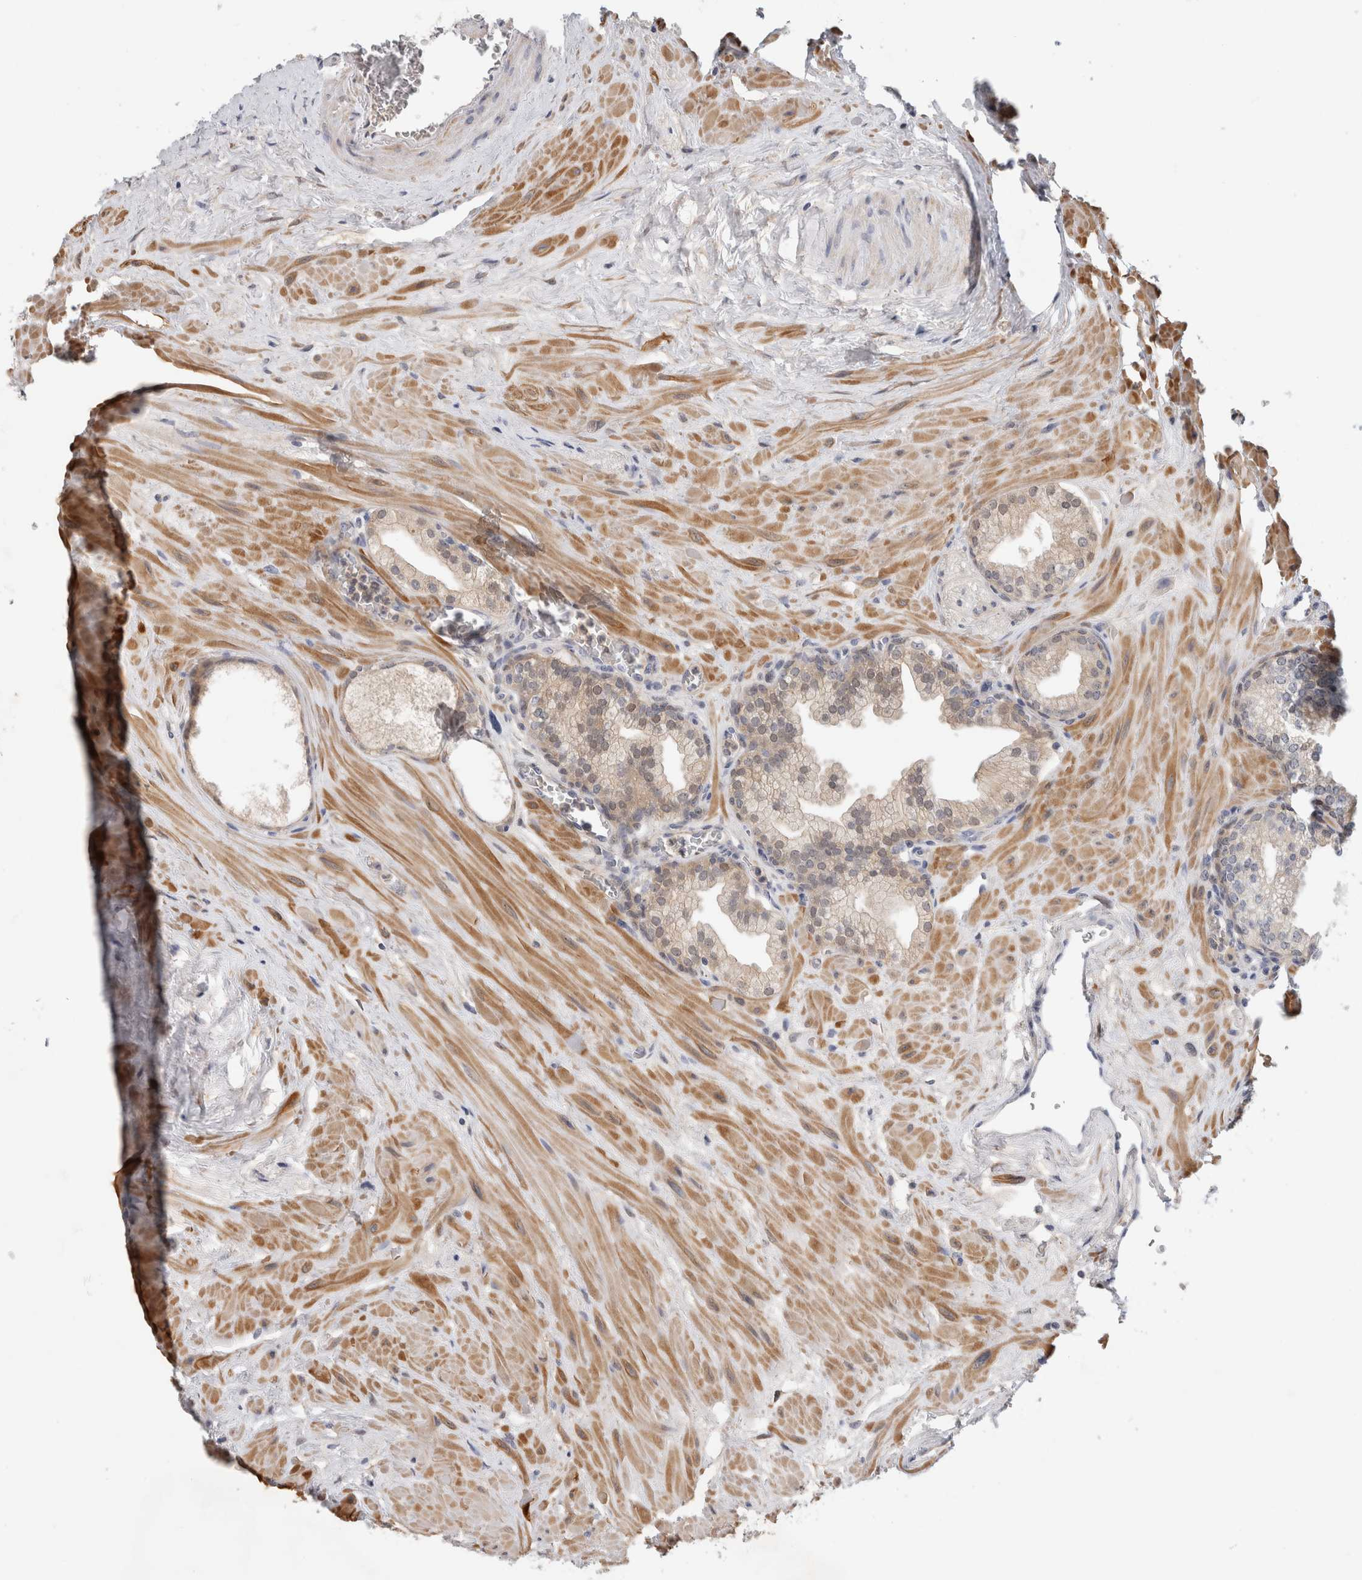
{"staining": {"intensity": "weak", "quantity": "<25%", "location": "cytoplasmic/membranous"}, "tissue": "prostate", "cell_type": "Glandular cells", "image_type": "normal", "snomed": [{"axis": "morphology", "description": "Normal tissue, NOS"}, {"axis": "morphology", "description": "Urothelial carcinoma, Low grade"}, {"axis": "topography", "description": "Urinary bladder"}, {"axis": "topography", "description": "Prostate"}], "caption": "This is a micrograph of immunohistochemistry (IHC) staining of unremarkable prostate, which shows no positivity in glandular cells.", "gene": "PGM1", "patient": {"sex": "male", "age": 60}}